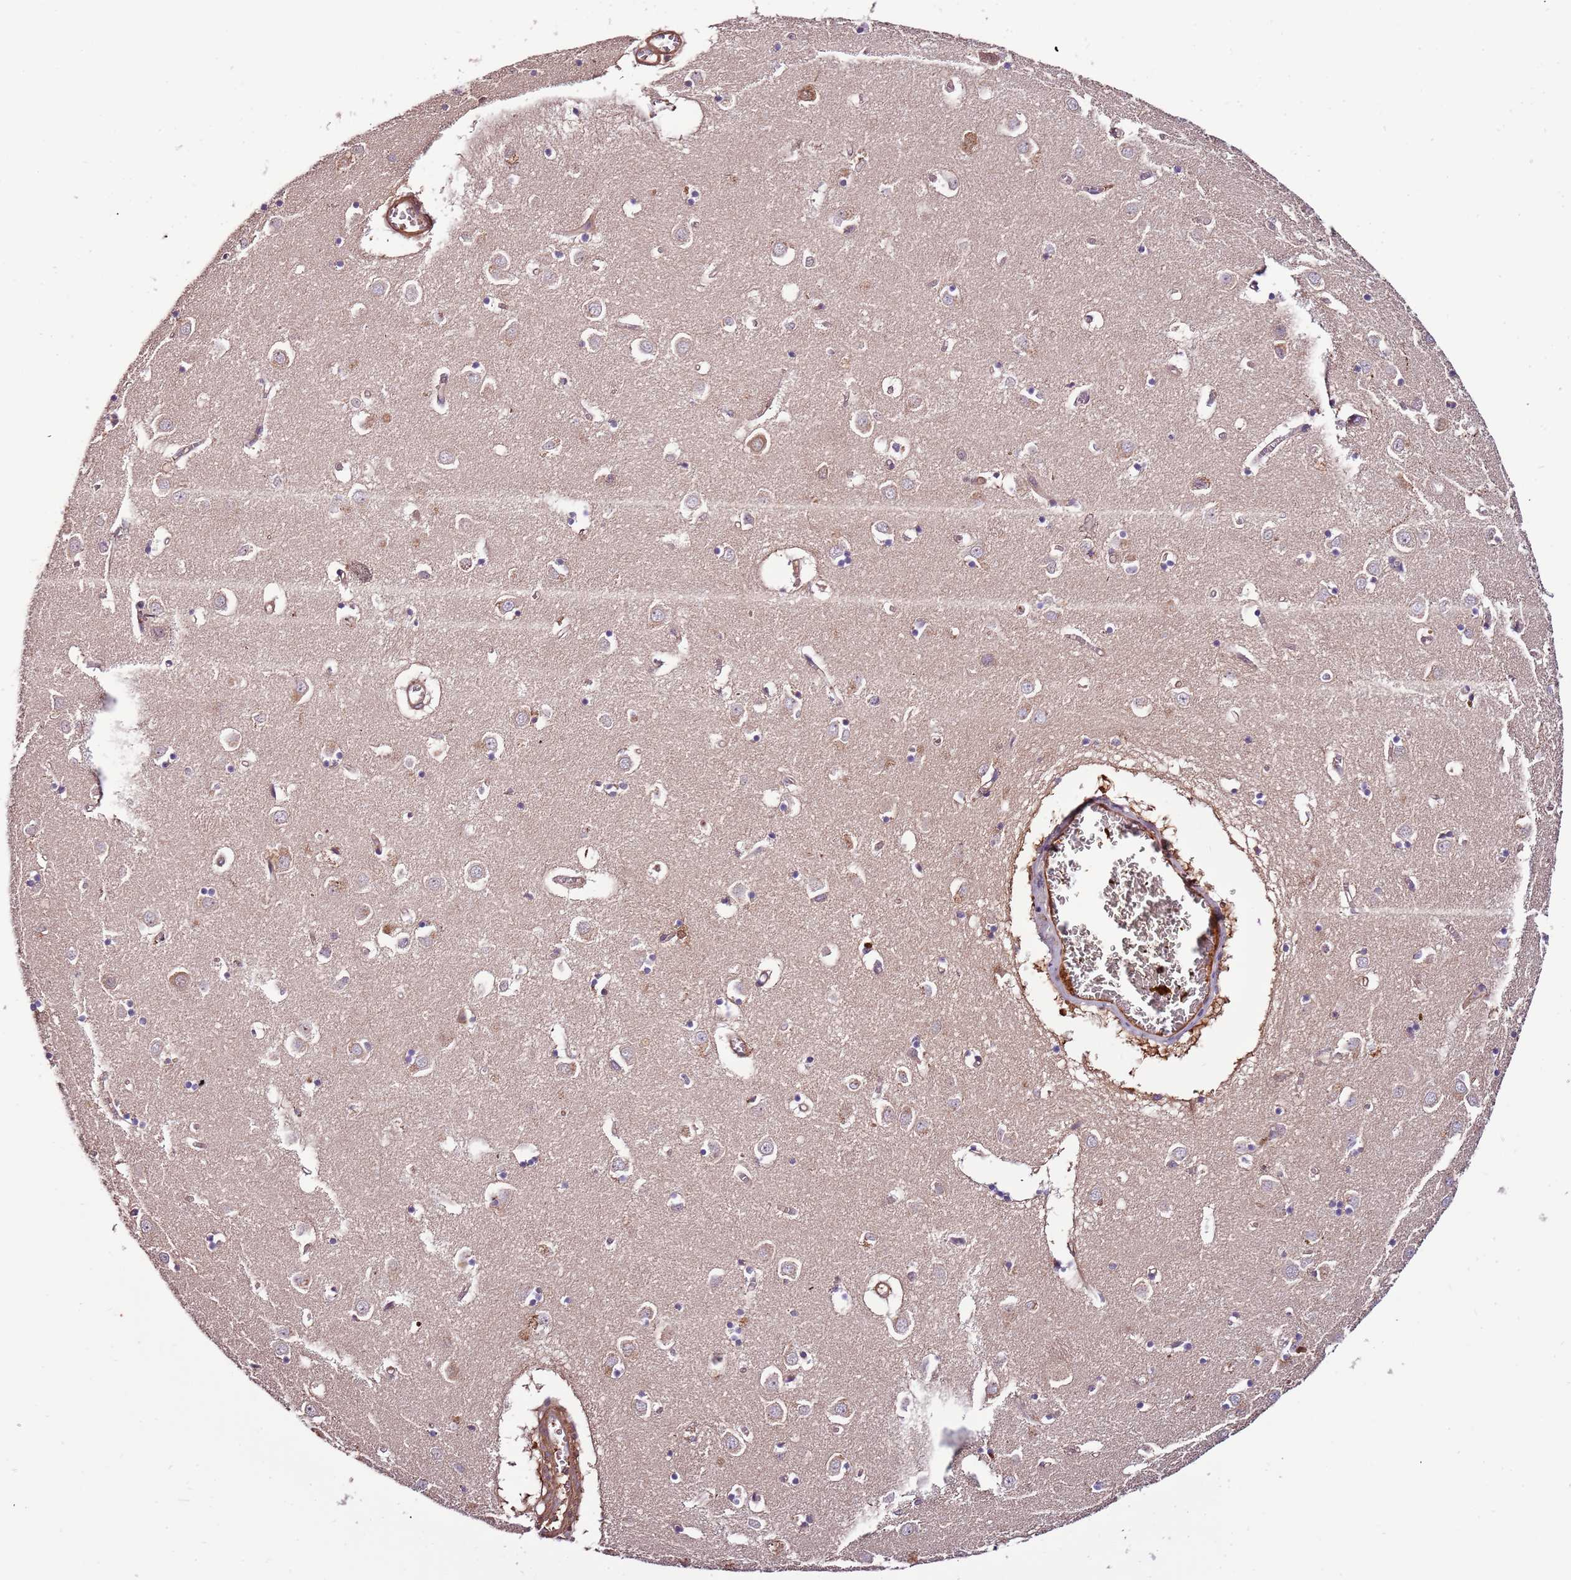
{"staining": {"intensity": "negative", "quantity": "none", "location": "none"}, "tissue": "caudate", "cell_type": "Glial cells", "image_type": "normal", "snomed": [{"axis": "morphology", "description": "Normal tissue, NOS"}, {"axis": "topography", "description": "Lateral ventricle wall"}], "caption": "The image reveals no significant staining in glial cells of caudate.", "gene": "DENR", "patient": {"sex": "male", "age": 70}}